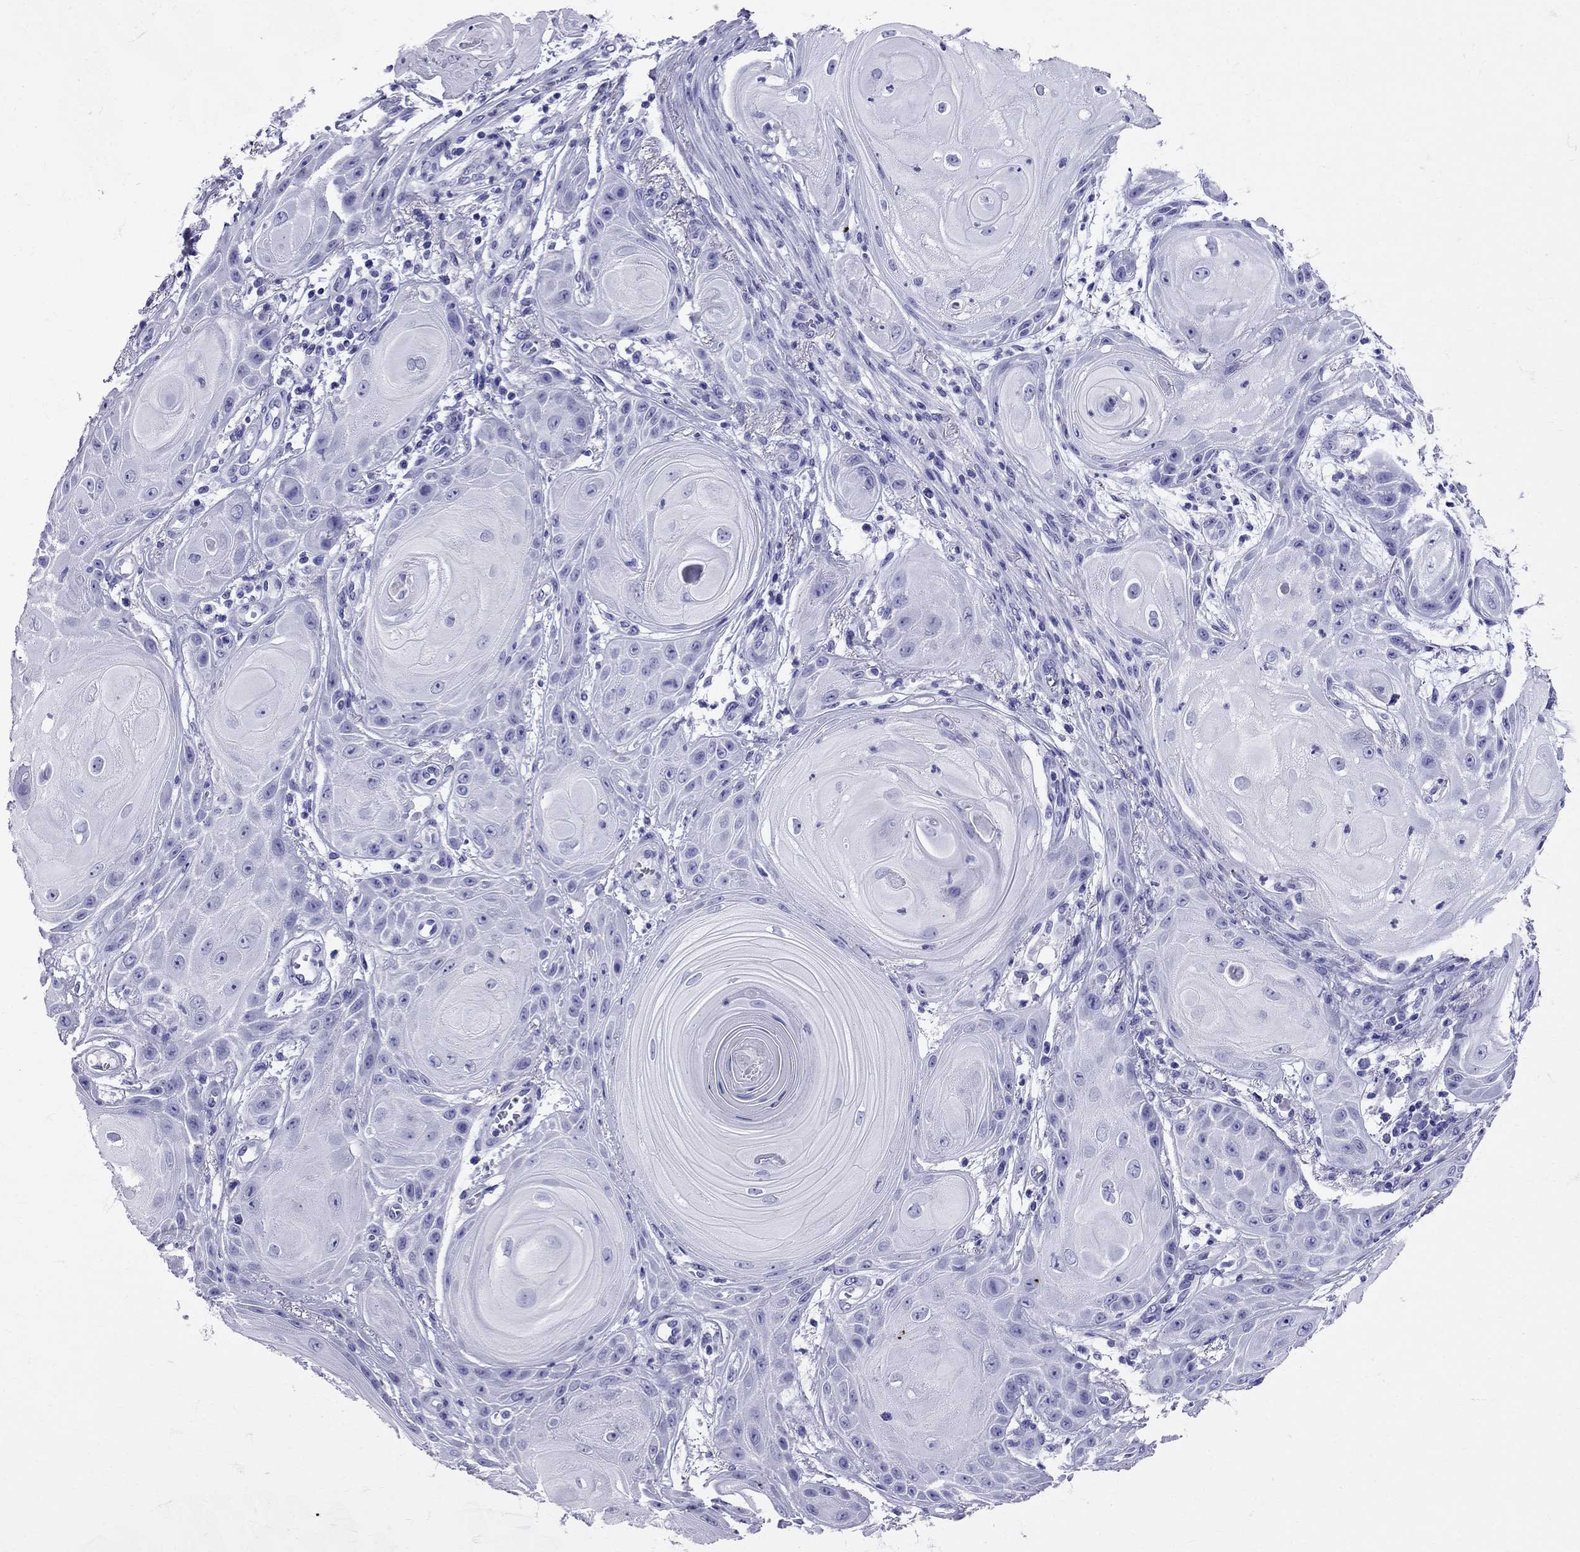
{"staining": {"intensity": "negative", "quantity": "none", "location": "none"}, "tissue": "skin cancer", "cell_type": "Tumor cells", "image_type": "cancer", "snomed": [{"axis": "morphology", "description": "Squamous cell carcinoma, NOS"}, {"axis": "topography", "description": "Skin"}], "caption": "Immunohistochemistry (IHC) photomicrograph of neoplastic tissue: squamous cell carcinoma (skin) stained with DAB (3,3'-diaminobenzidine) reveals no significant protein positivity in tumor cells. Nuclei are stained in blue.", "gene": "AVP", "patient": {"sex": "male", "age": 62}}